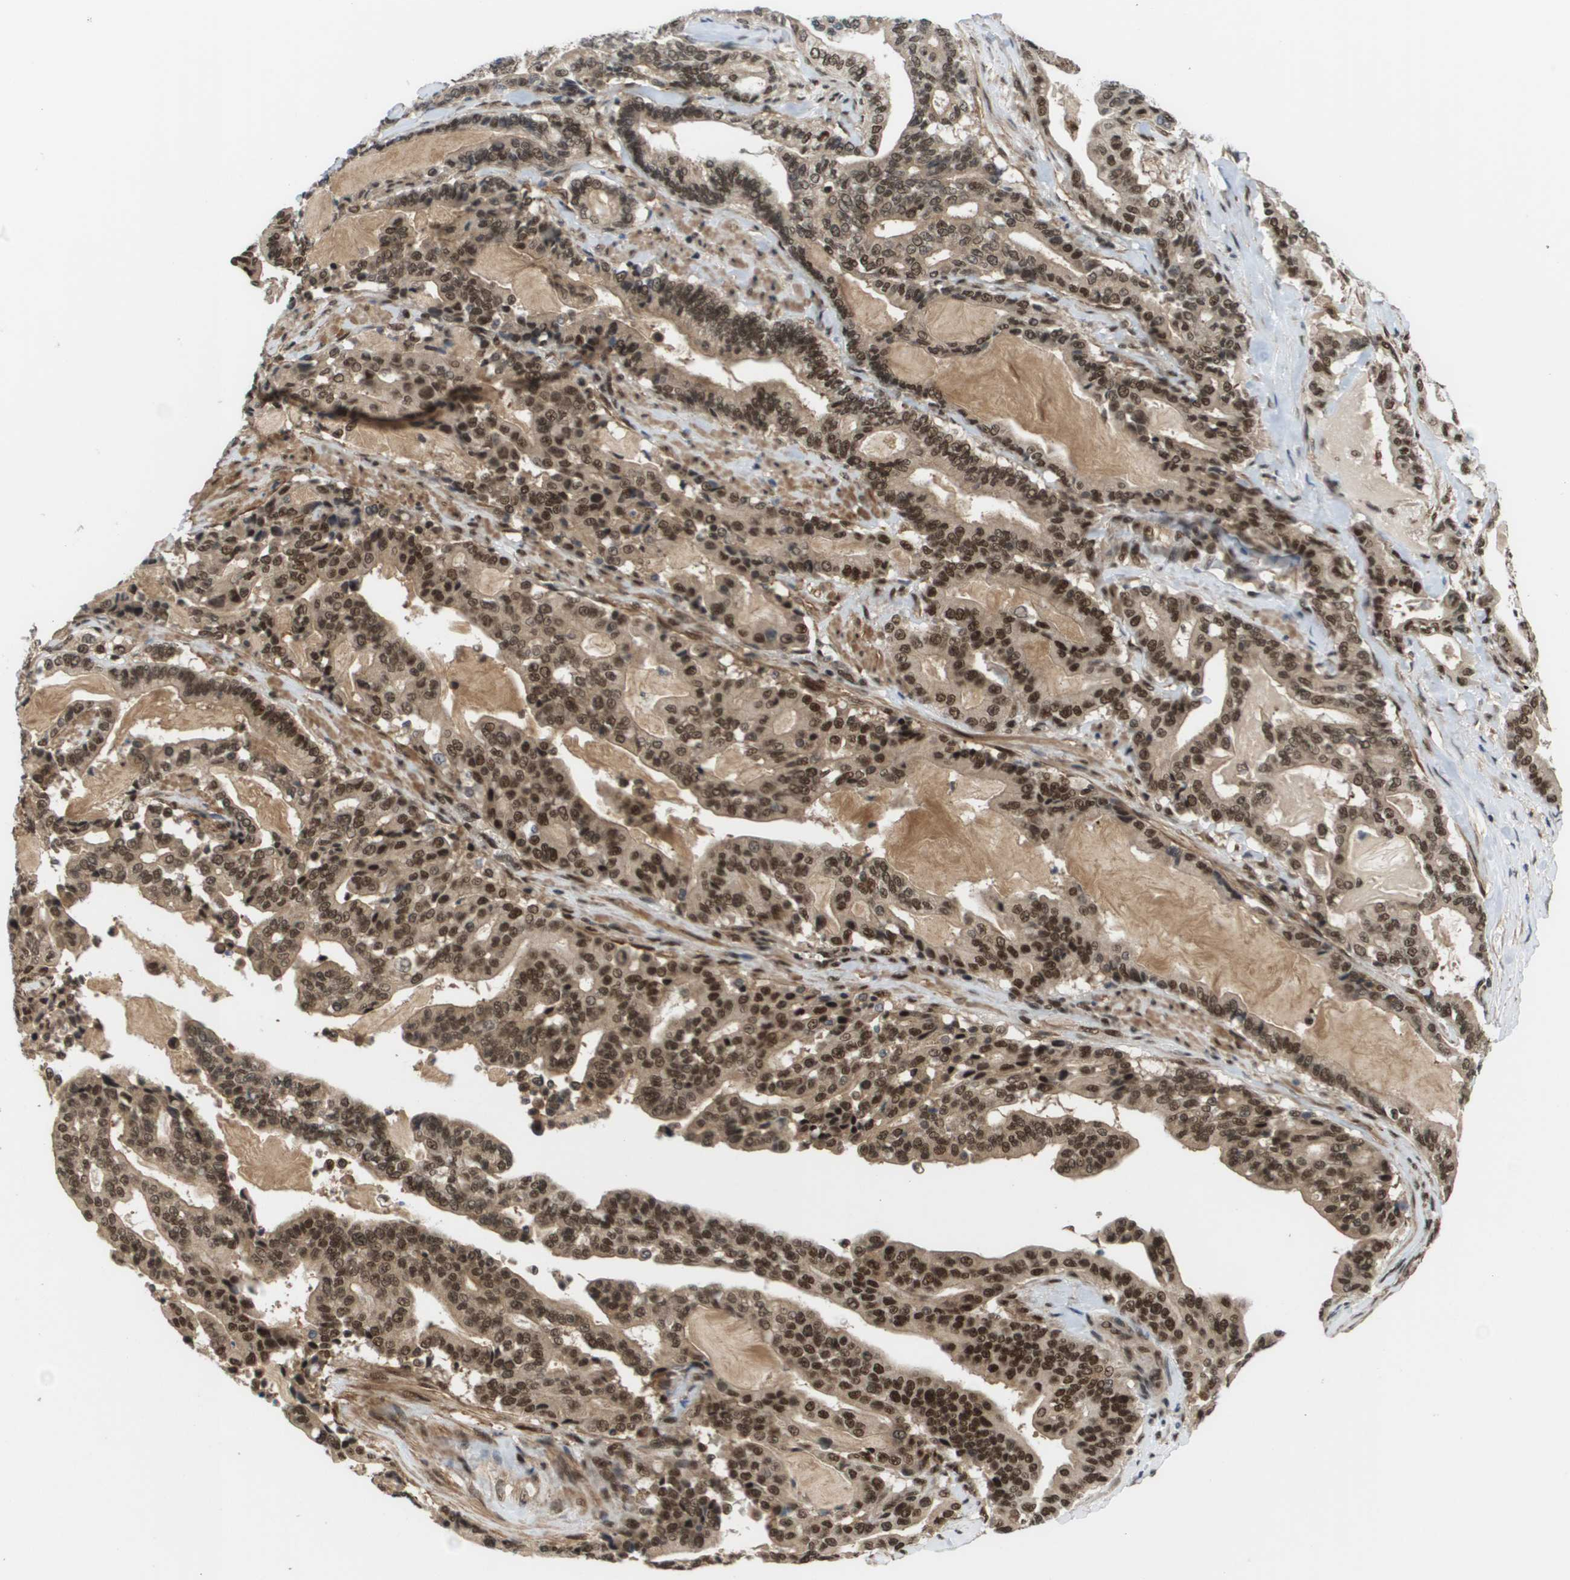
{"staining": {"intensity": "moderate", "quantity": ">75%", "location": "cytoplasmic/membranous,nuclear"}, "tissue": "pancreatic cancer", "cell_type": "Tumor cells", "image_type": "cancer", "snomed": [{"axis": "morphology", "description": "Adenocarcinoma, NOS"}, {"axis": "topography", "description": "Pancreas"}], "caption": "Adenocarcinoma (pancreatic) stained for a protein (brown) reveals moderate cytoplasmic/membranous and nuclear positive positivity in approximately >75% of tumor cells.", "gene": "PRCC", "patient": {"sex": "male", "age": 63}}